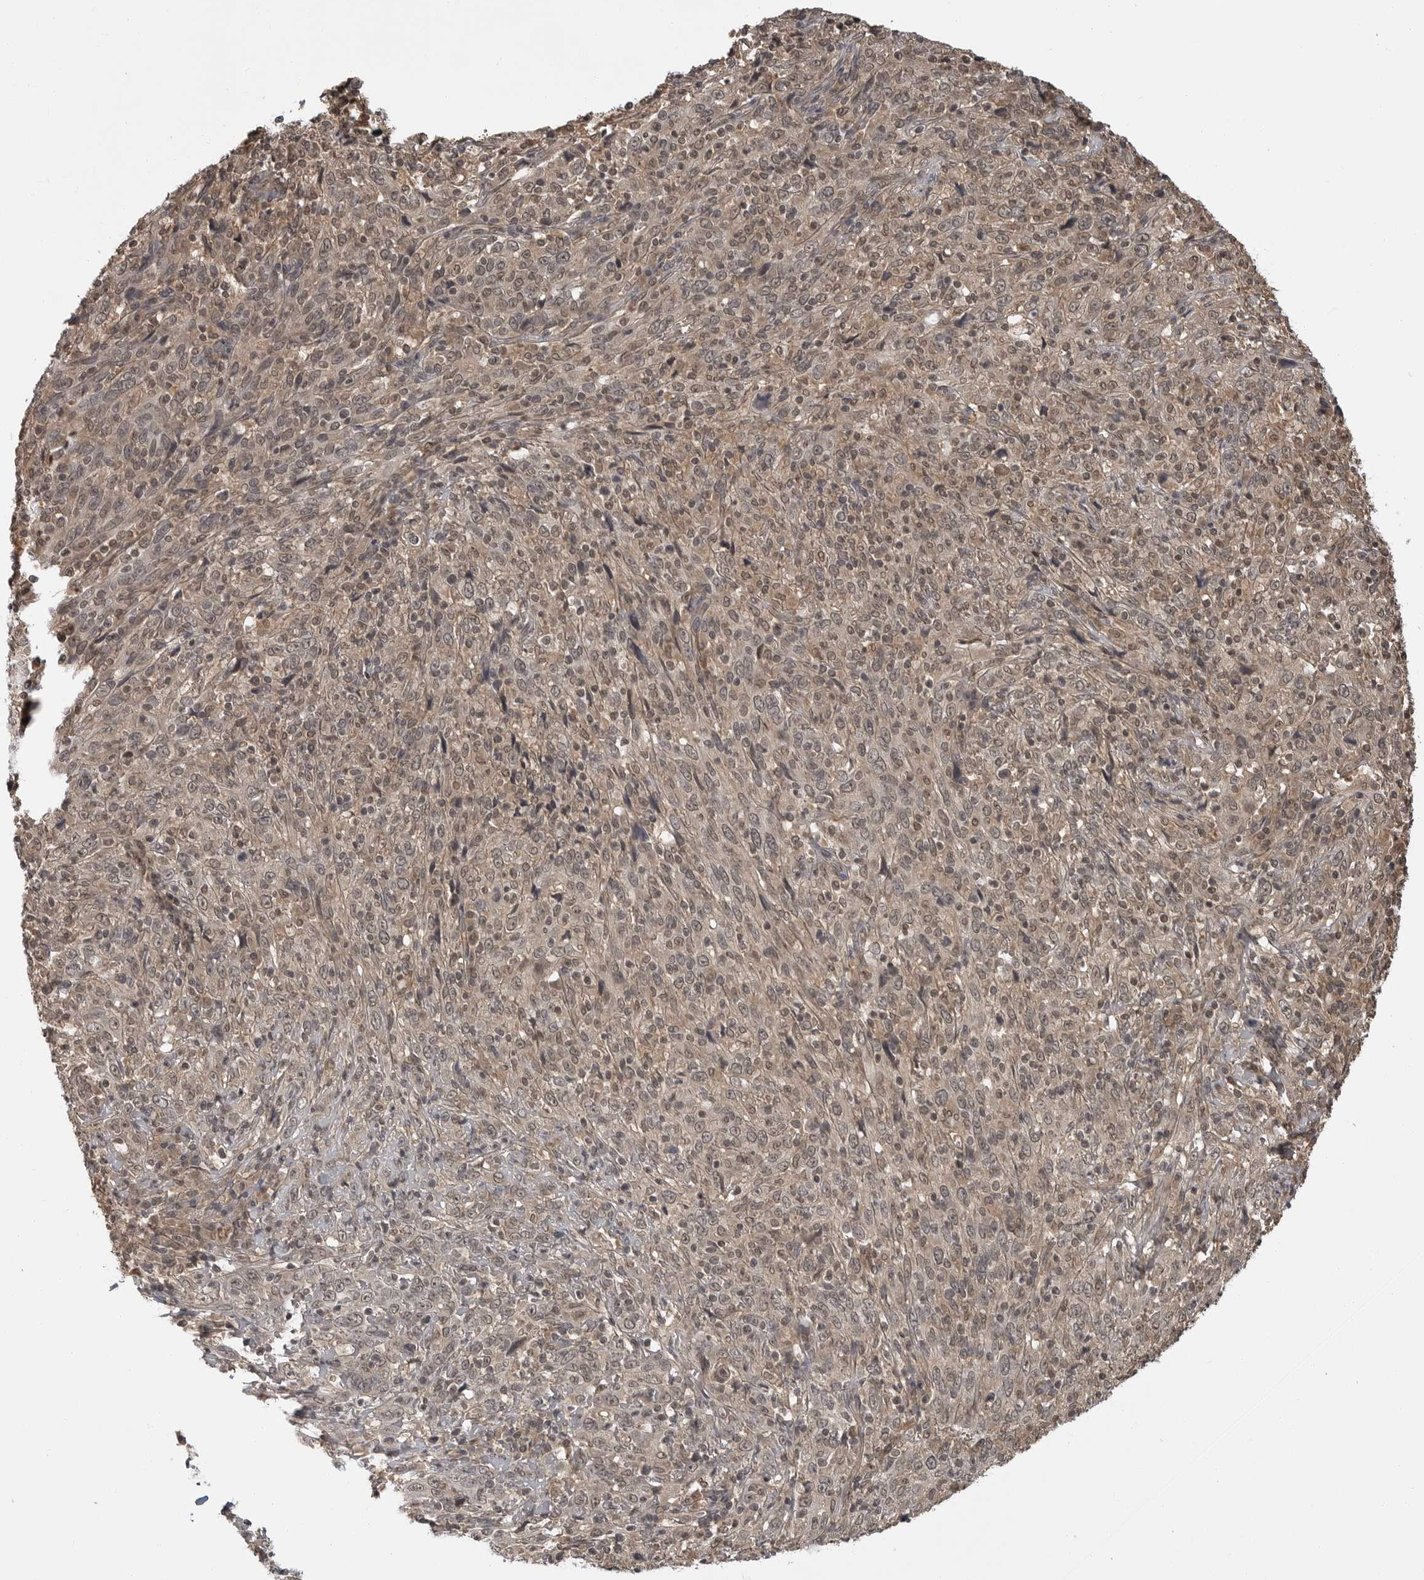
{"staining": {"intensity": "weak", "quantity": ">75%", "location": "nuclear"}, "tissue": "cervical cancer", "cell_type": "Tumor cells", "image_type": "cancer", "snomed": [{"axis": "morphology", "description": "Squamous cell carcinoma, NOS"}, {"axis": "topography", "description": "Cervix"}], "caption": "Immunohistochemical staining of human cervical squamous cell carcinoma displays weak nuclear protein positivity in approximately >75% of tumor cells. The protein is shown in brown color, while the nuclei are stained blue.", "gene": "IL24", "patient": {"sex": "female", "age": 46}}